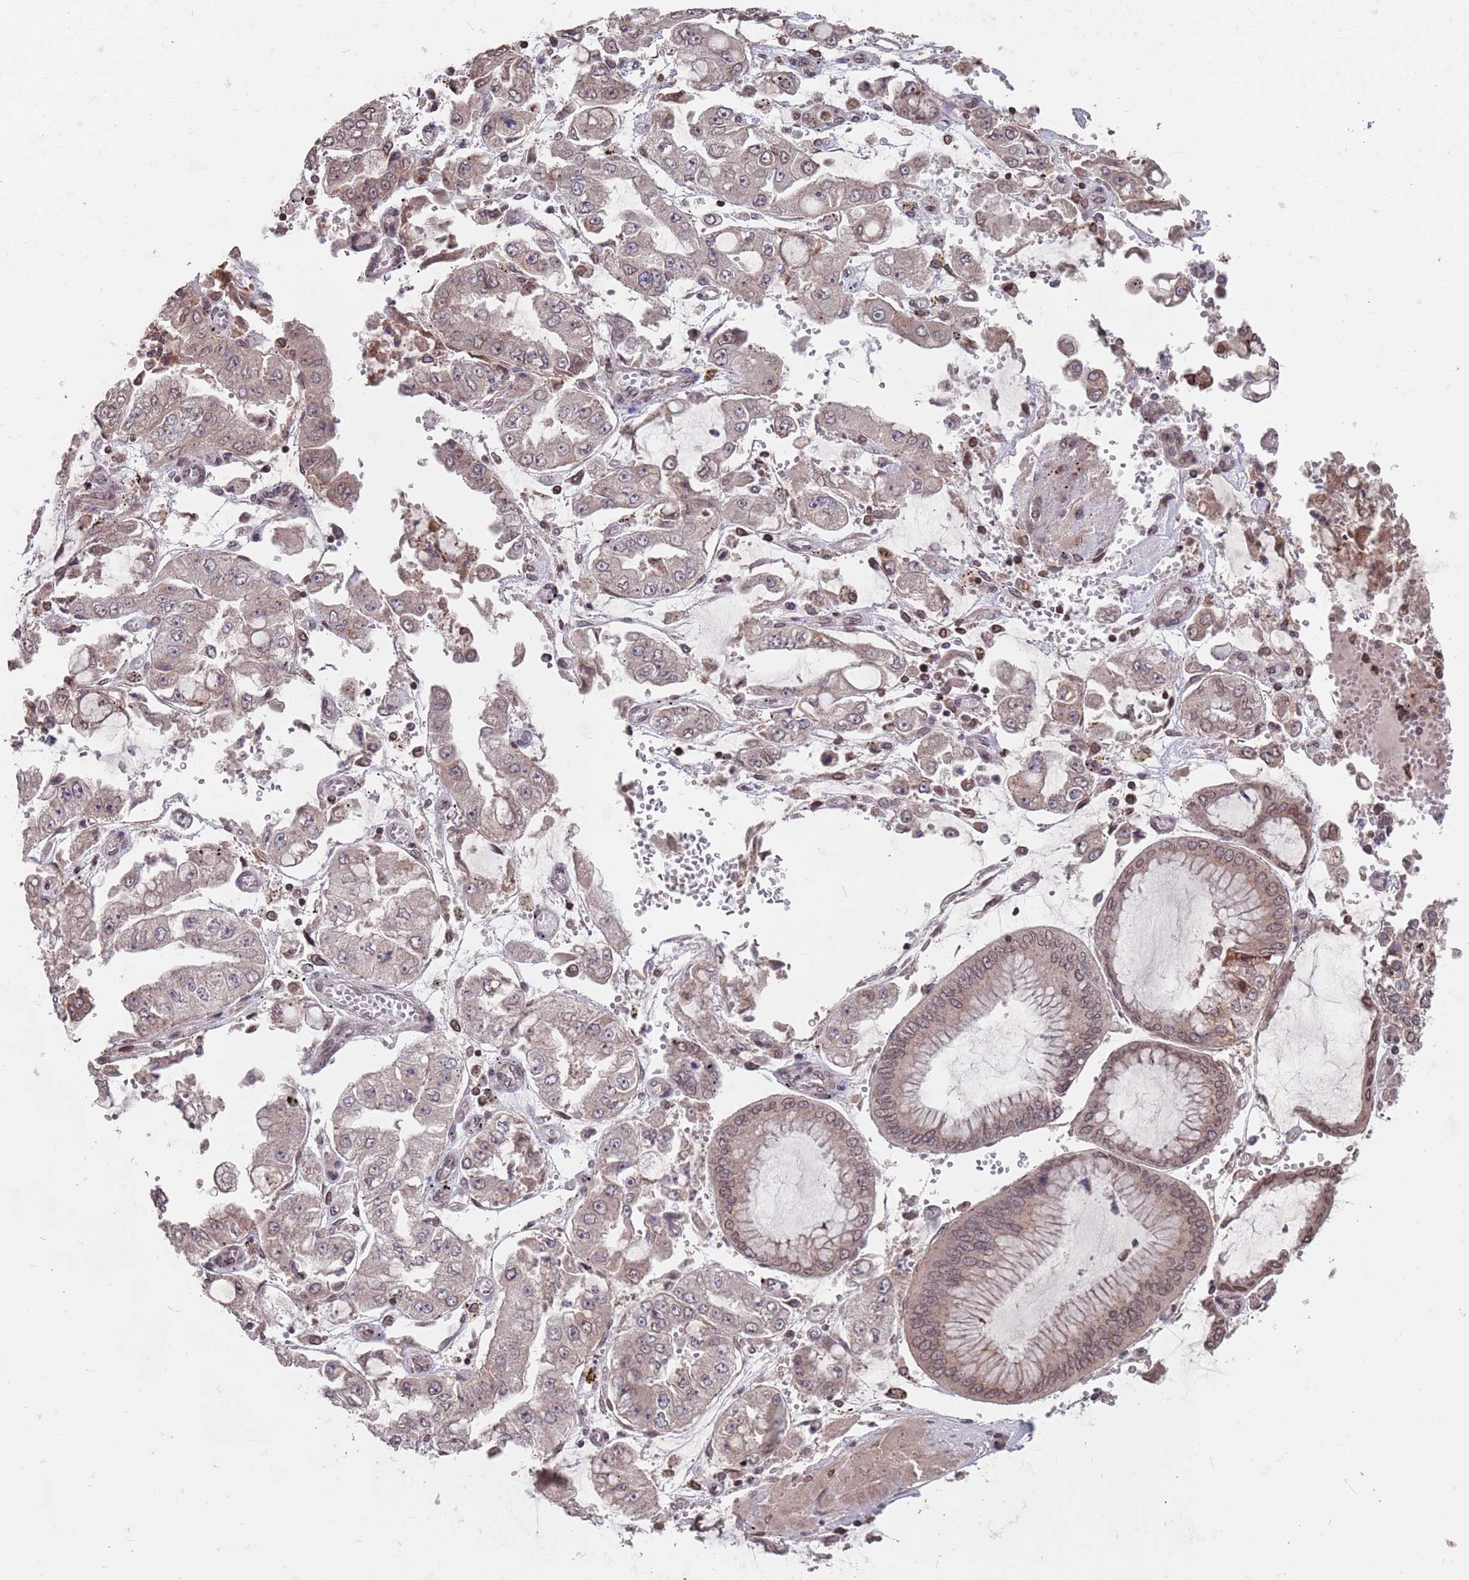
{"staining": {"intensity": "weak", "quantity": "25%-75%", "location": "cytoplasmic/membranous,nuclear"}, "tissue": "stomach cancer", "cell_type": "Tumor cells", "image_type": "cancer", "snomed": [{"axis": "morphology", "description": "Adenocarcinoma, NOS"}, {"axis": "topography", "description": "Stomach"}], "caption": "Stomach adenocarcinoma stained for a protein demonstrates weak cytoplasmic/membranous and nuclear positivity in tumor cells.", "gene": "SDHAF3", "patient": {"sex": "male", "age": 76}}